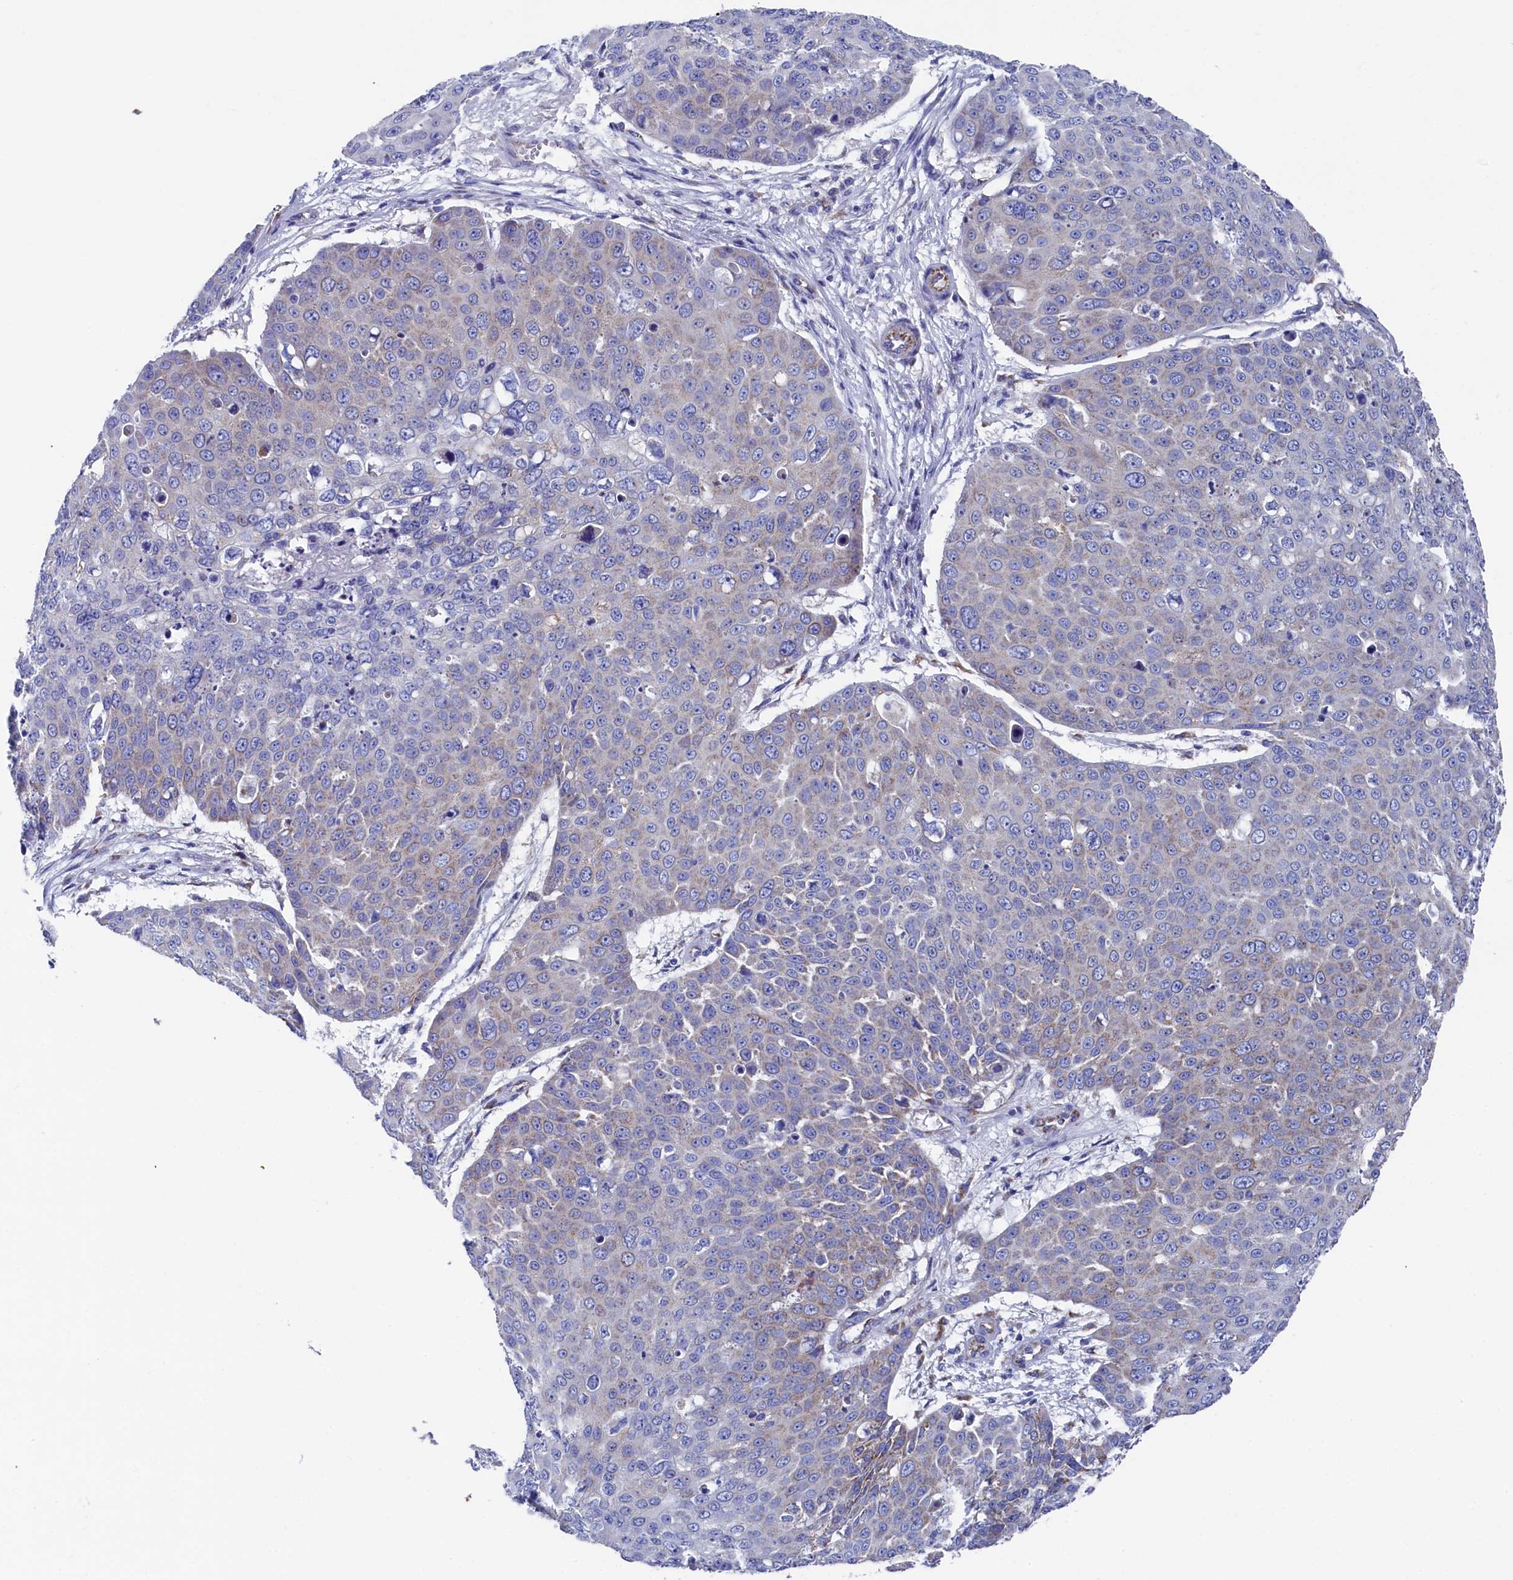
{"staining": {"intensity": "weak", "quantity": "<25%", "location": "cytoplasmic/membranous"}, "tissue": "skin cancer", "cell_type": "Tumor cells", "image_type": "cancer", "snomed": [{"axis": "morphology", "description": "Squamous cell carcinoma, NOS"}, {"axis": "topography", "description": "Skin"}], "caption": "Human skin squamous cell carcinoma stained for a protein using immunohistochemistry (IHC) shows no positivity in tumor cells.", "gene": "MMAB", "patient": {"sex": "male", "age": 71}}